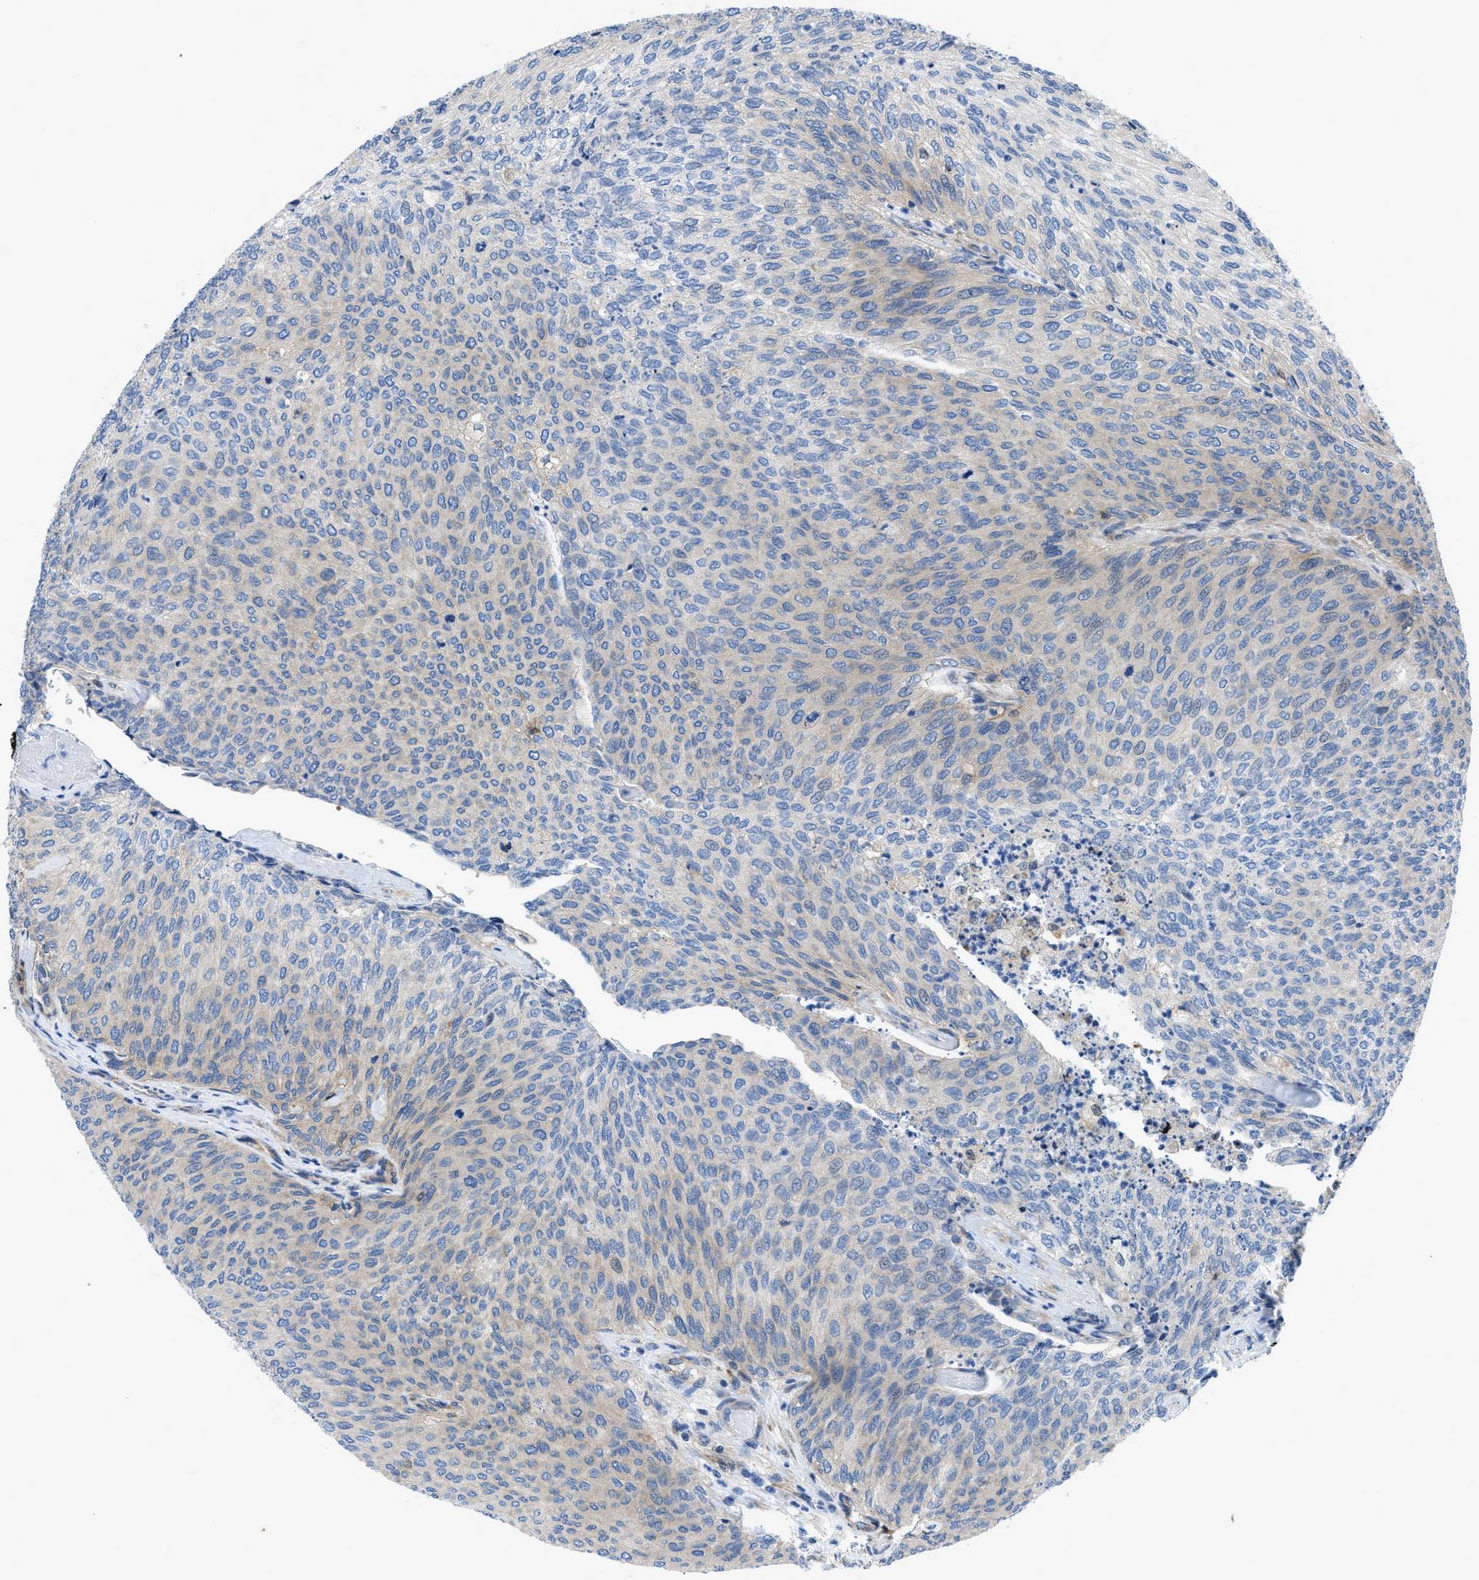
{"staining": {"intensity": "negative", "quantity": "none", "location": "none"}, "tissue": "urothelial cancer", "cell_type": "Tumor cells", "image_type": "cancer", "snomed": [{"axis": "morphology", "description": "Urothelial carcinoma, Low grade"}, {"axis": "topography", "description": "Urinary bladder"}], "caption": "Urothelial cancer was stained to show a protein in brown. There is no significant positivity in tumor cells.", "gene": "DMAC1", "patient": {"sex": "female", "age": 79}}